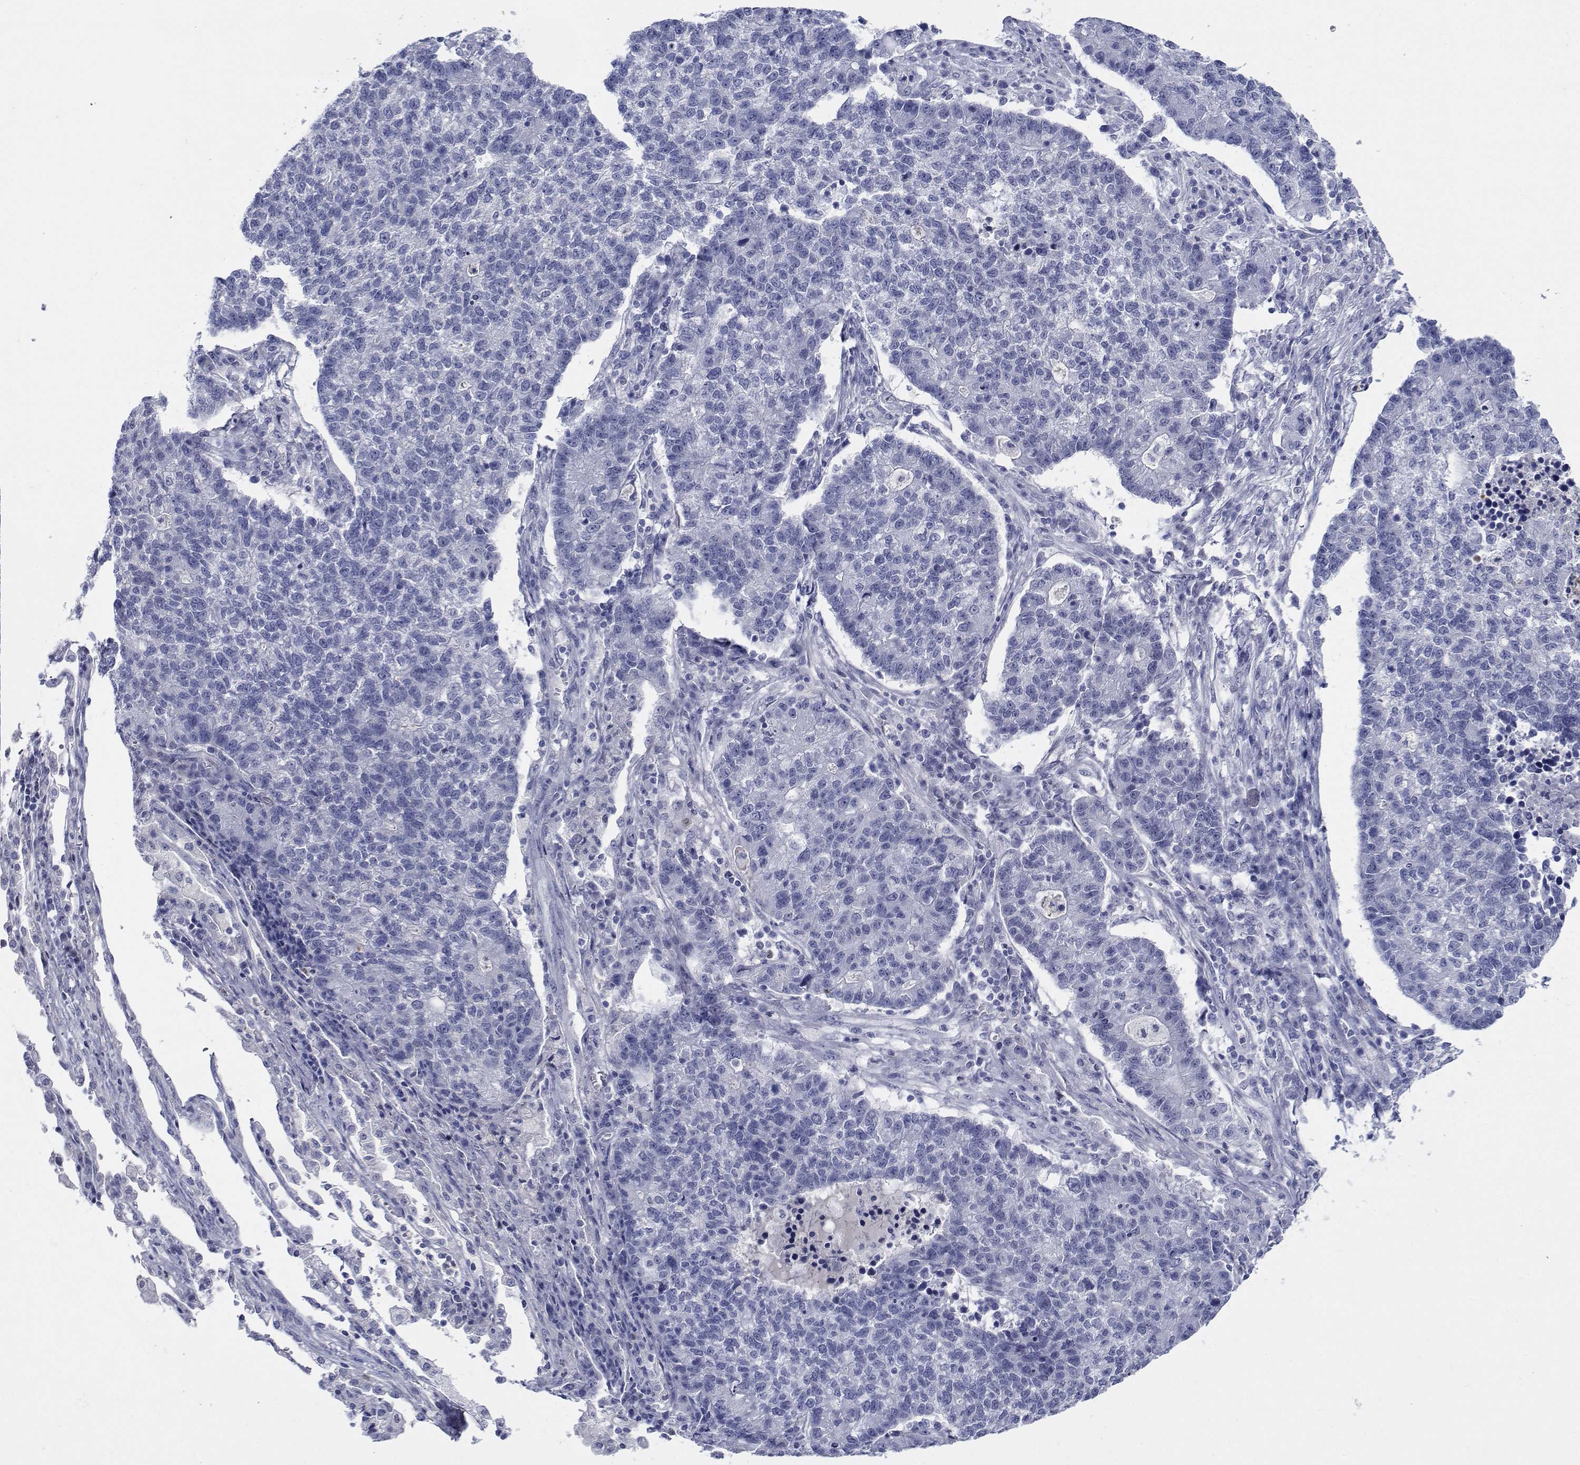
{"staining": {"intensity": "negative", "quantity": "none", "location": "none"}, "tissue": "lung cancer", "cell_type": "Tumor cells", "image_type": "cancer", "snomed": [{"axis": "morphology", "description": "Adenocarcinoma, NOS"}, {"axis": "topography", "description": "Lung"}], "caption": "This is an immunohistochemistry image of human lung cancer (adenocarcinoma). There is no staining in tumor cells.", "gene": "PLXNA4", "patient": {"sex": "male", "age": 57}}